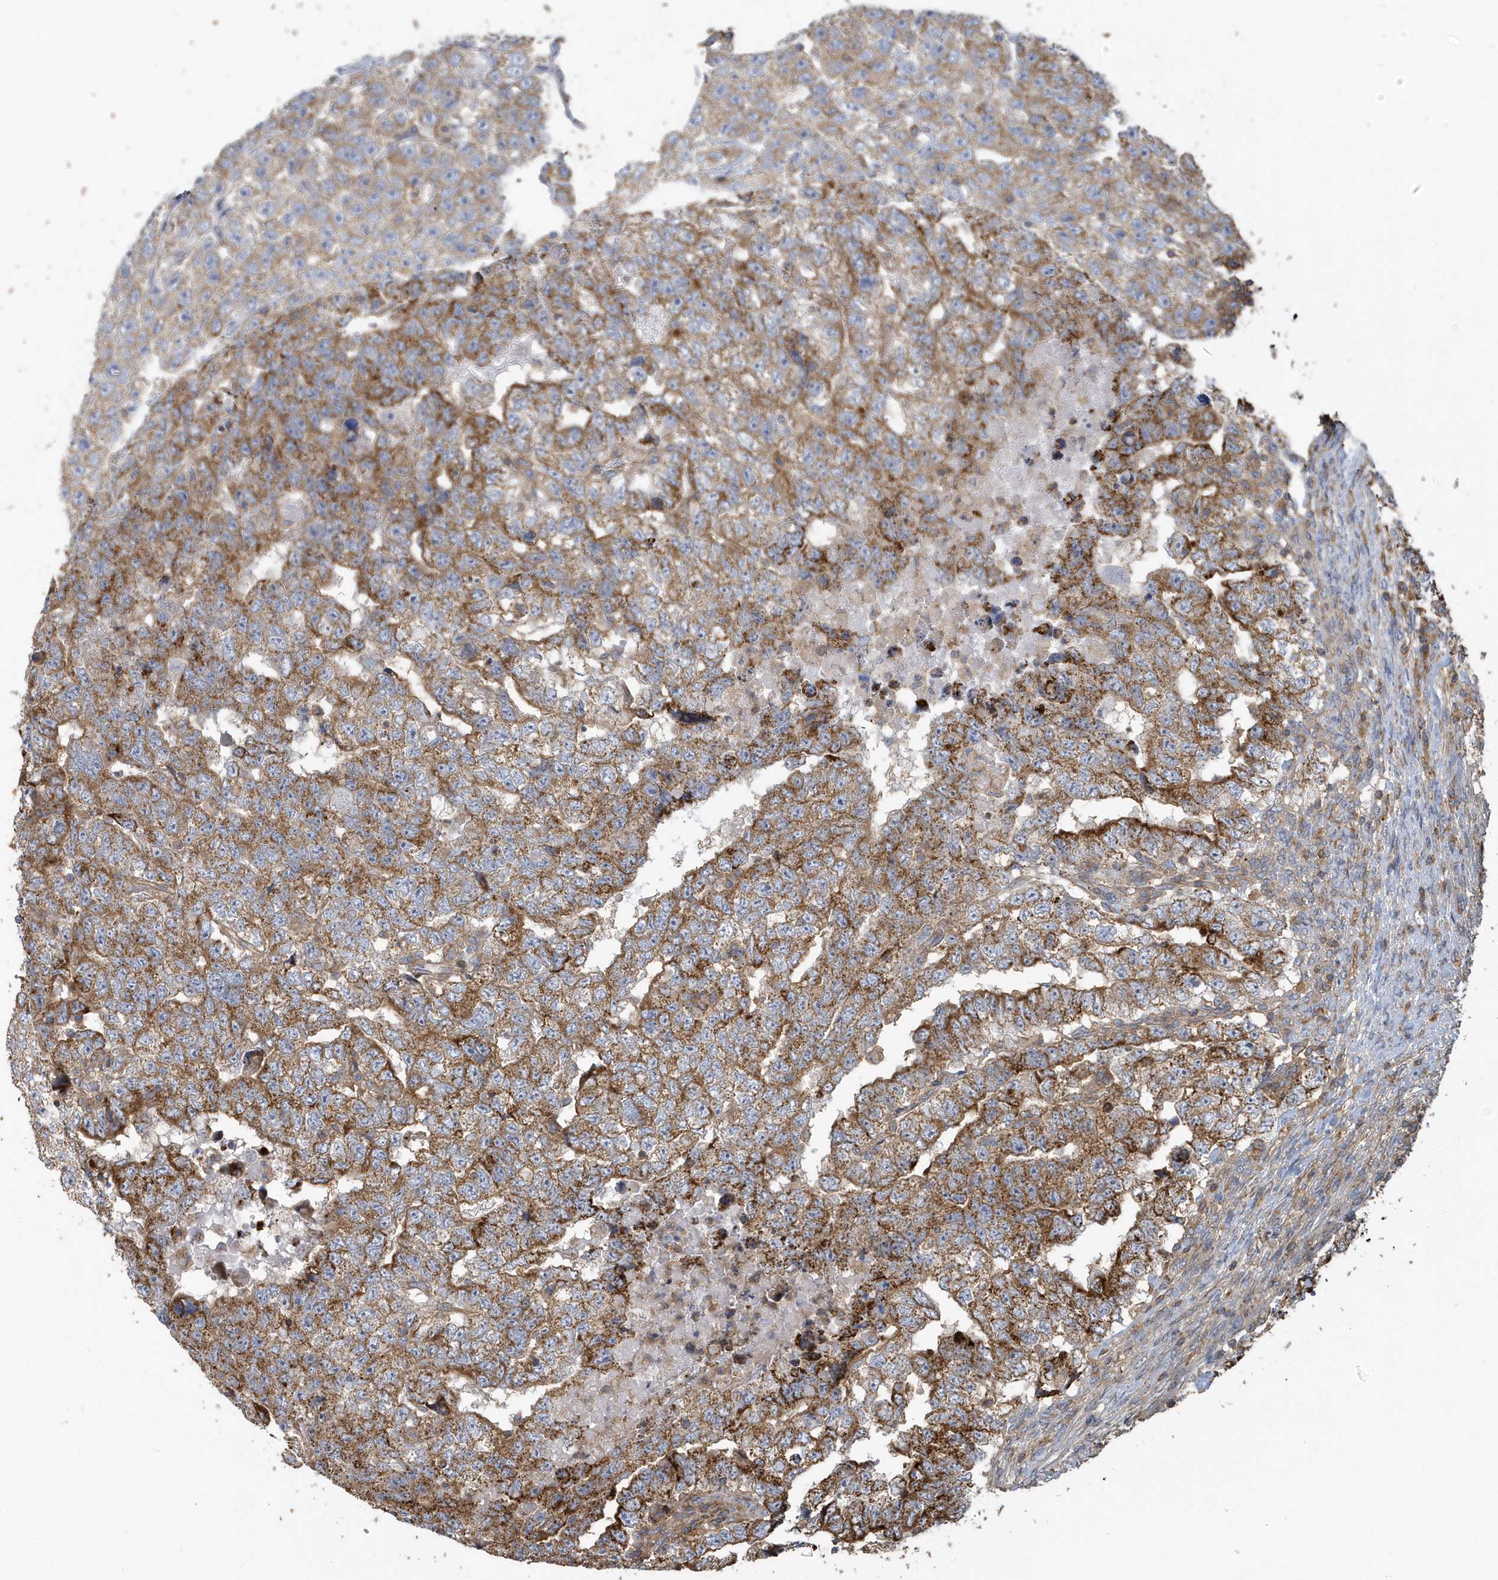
{"staining": {"intensity": "strong", "quantity": ">75%", "location": "cytoplasmic/membranous"}, "tissue": "testis cancer", "cell_type": "Tumor cells", "image_type": "cancer", "snomed": [{"axis": "morphology", "description": "Carcinoma, Embryonal, NOS"}, {"axis": "topography", "description": "Testis"}], "caption": "This histopathology image demonstrates immunohistochemistry (IHC) staining of human testis cancer, with high strong cytoplasmic/membranous expression in about >75% of tumor cells.", "gene": "TRAIP", "patient": {"sex": "male", "age": 45}}